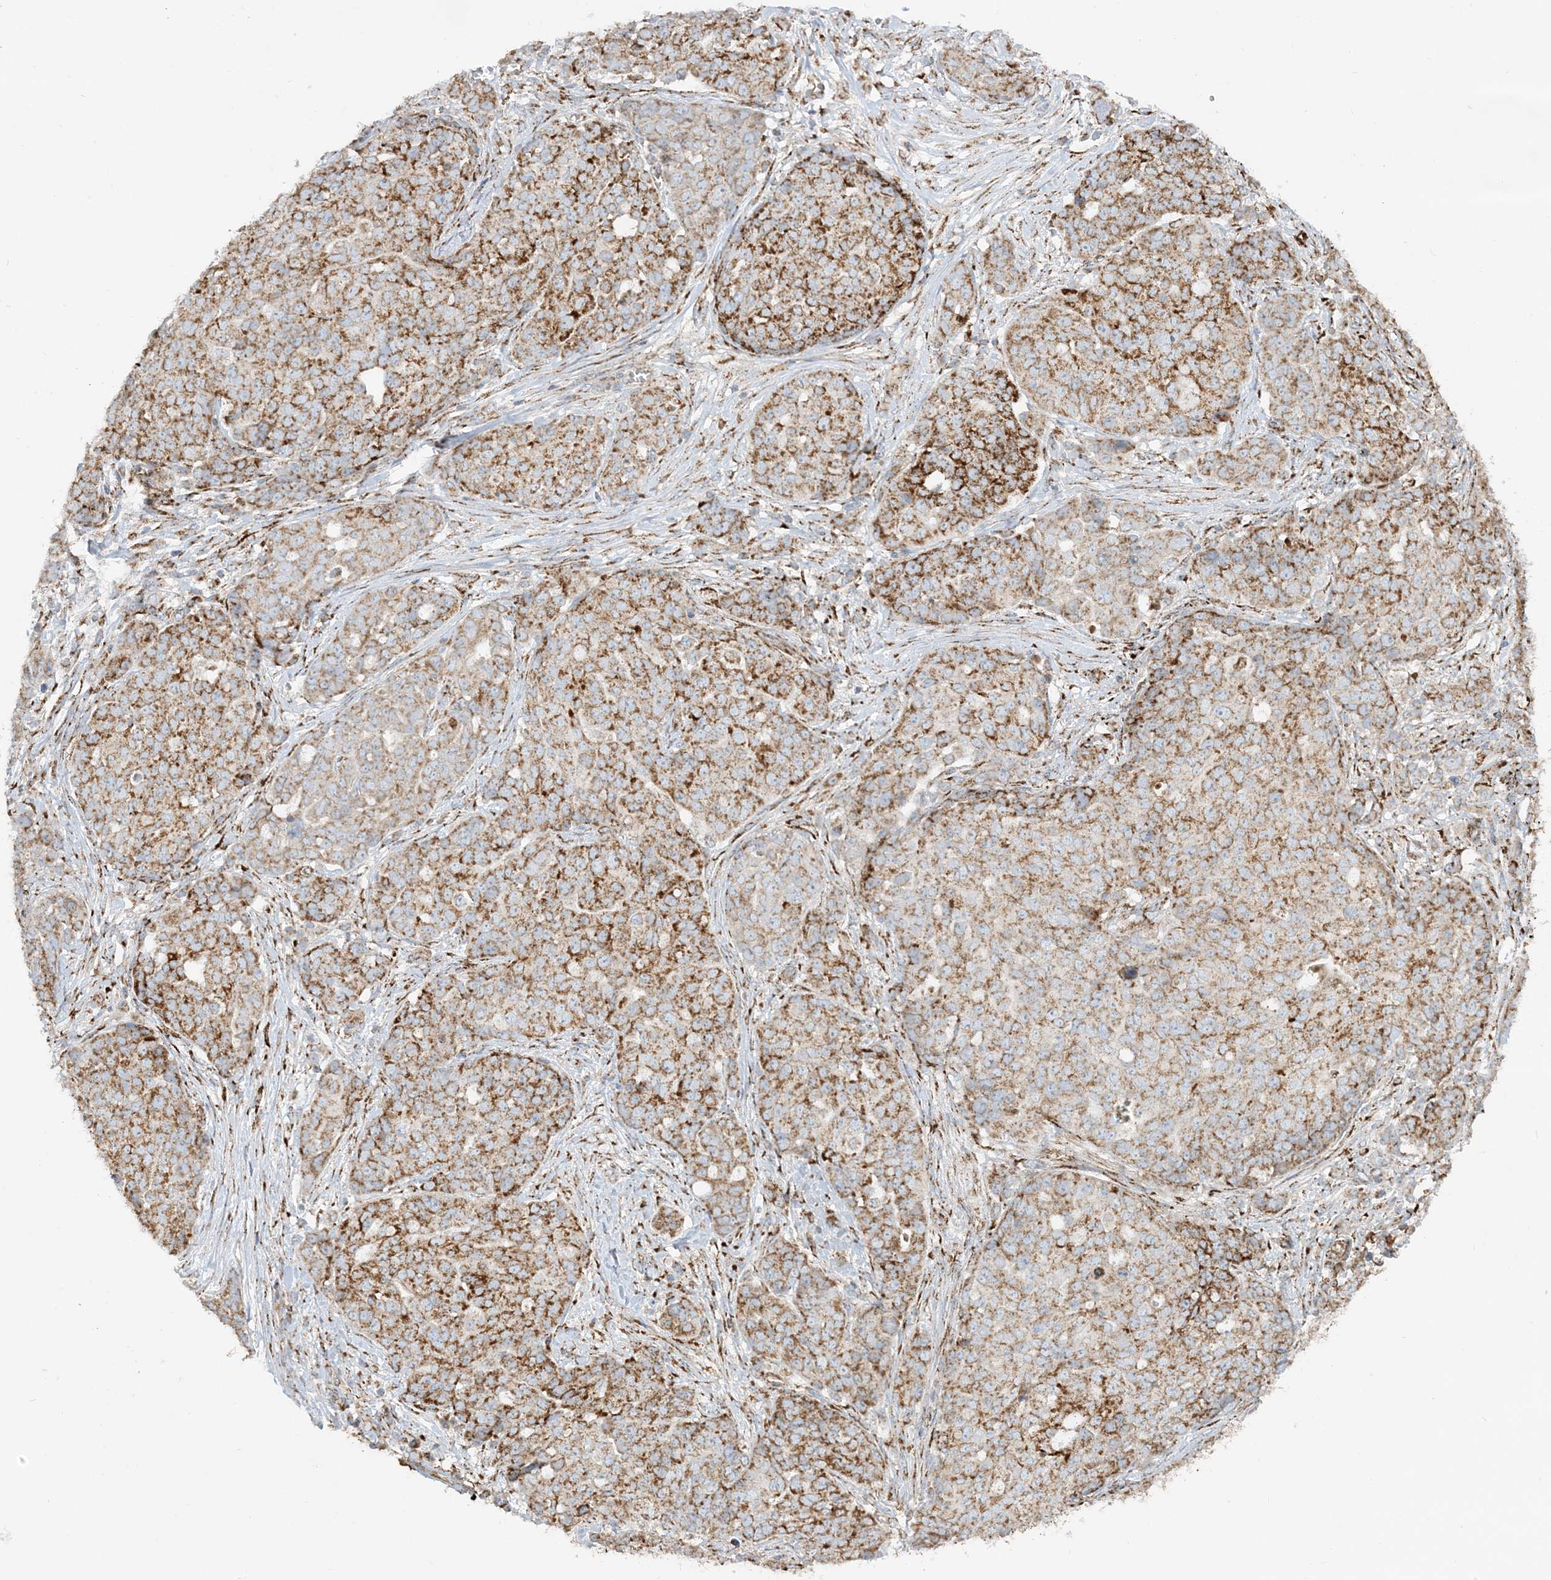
{"staining": {"intensity": "moderate", "quantity": ">75%", "location": "cytoplasmic/membranous"}, "tissue": "ovarian cancer", "cell_type": "Tumor cells", "image_type": "cancer", "snomed": [{"axis": "morphology", "description": "Cystadenocarcinoma, serous, NOS"}, {"axis": "topography", "description": "Soft tissue"}, {"axis": "topography", "description": "Ovary"}], "caption": "Ovarian cancer (serous cystadenocarcinoma) stained with a brown dye displays moderate cytoplasmic/membranous positive positivity in approximately >75% of tumor cells.", "gene": "NDUFAF3", "patient": {"sex": "female", "age": 57}}